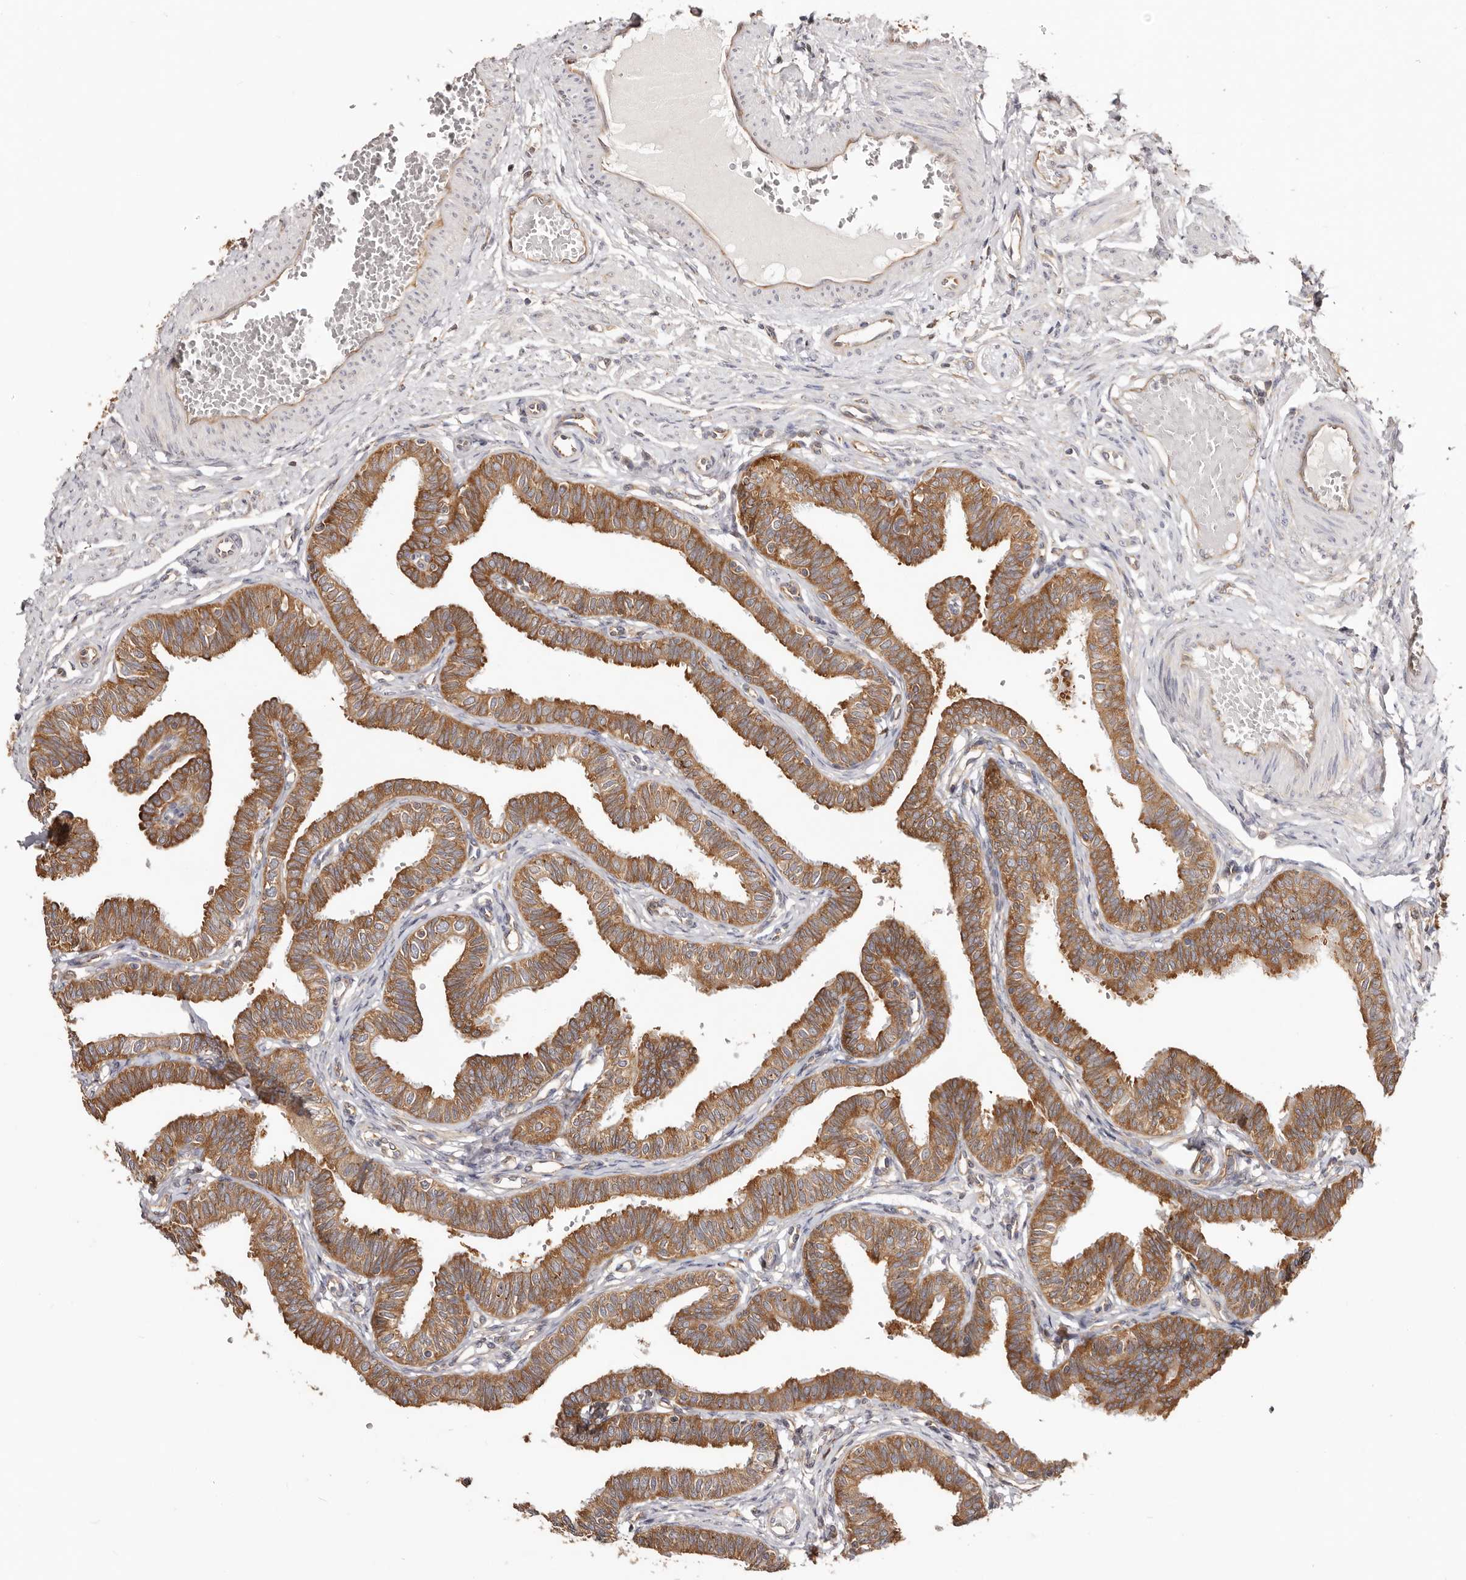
{"staining": {"intensity": "strong", "quantity": ">75%", "location": "cytoplasmic/membranous"}, "tissue": "fallopian tube", "cell_type": "Glandular cells", "image_type": "normal", "snomed": [{"axis": "morphology", "description": "Normal tissue, NOS"}, {"axis": "topography", "description": "Fallopian tube"}, {"axis": "topography", "description": "Ovary"}], "caption": "A brown stain labels strong cytoplasmic/membranous staining of a protein in glandular cells of unremarkable human fallopian tube.", "gene": "EPRS1", "patient": {"sex": "female", "age": 23}}